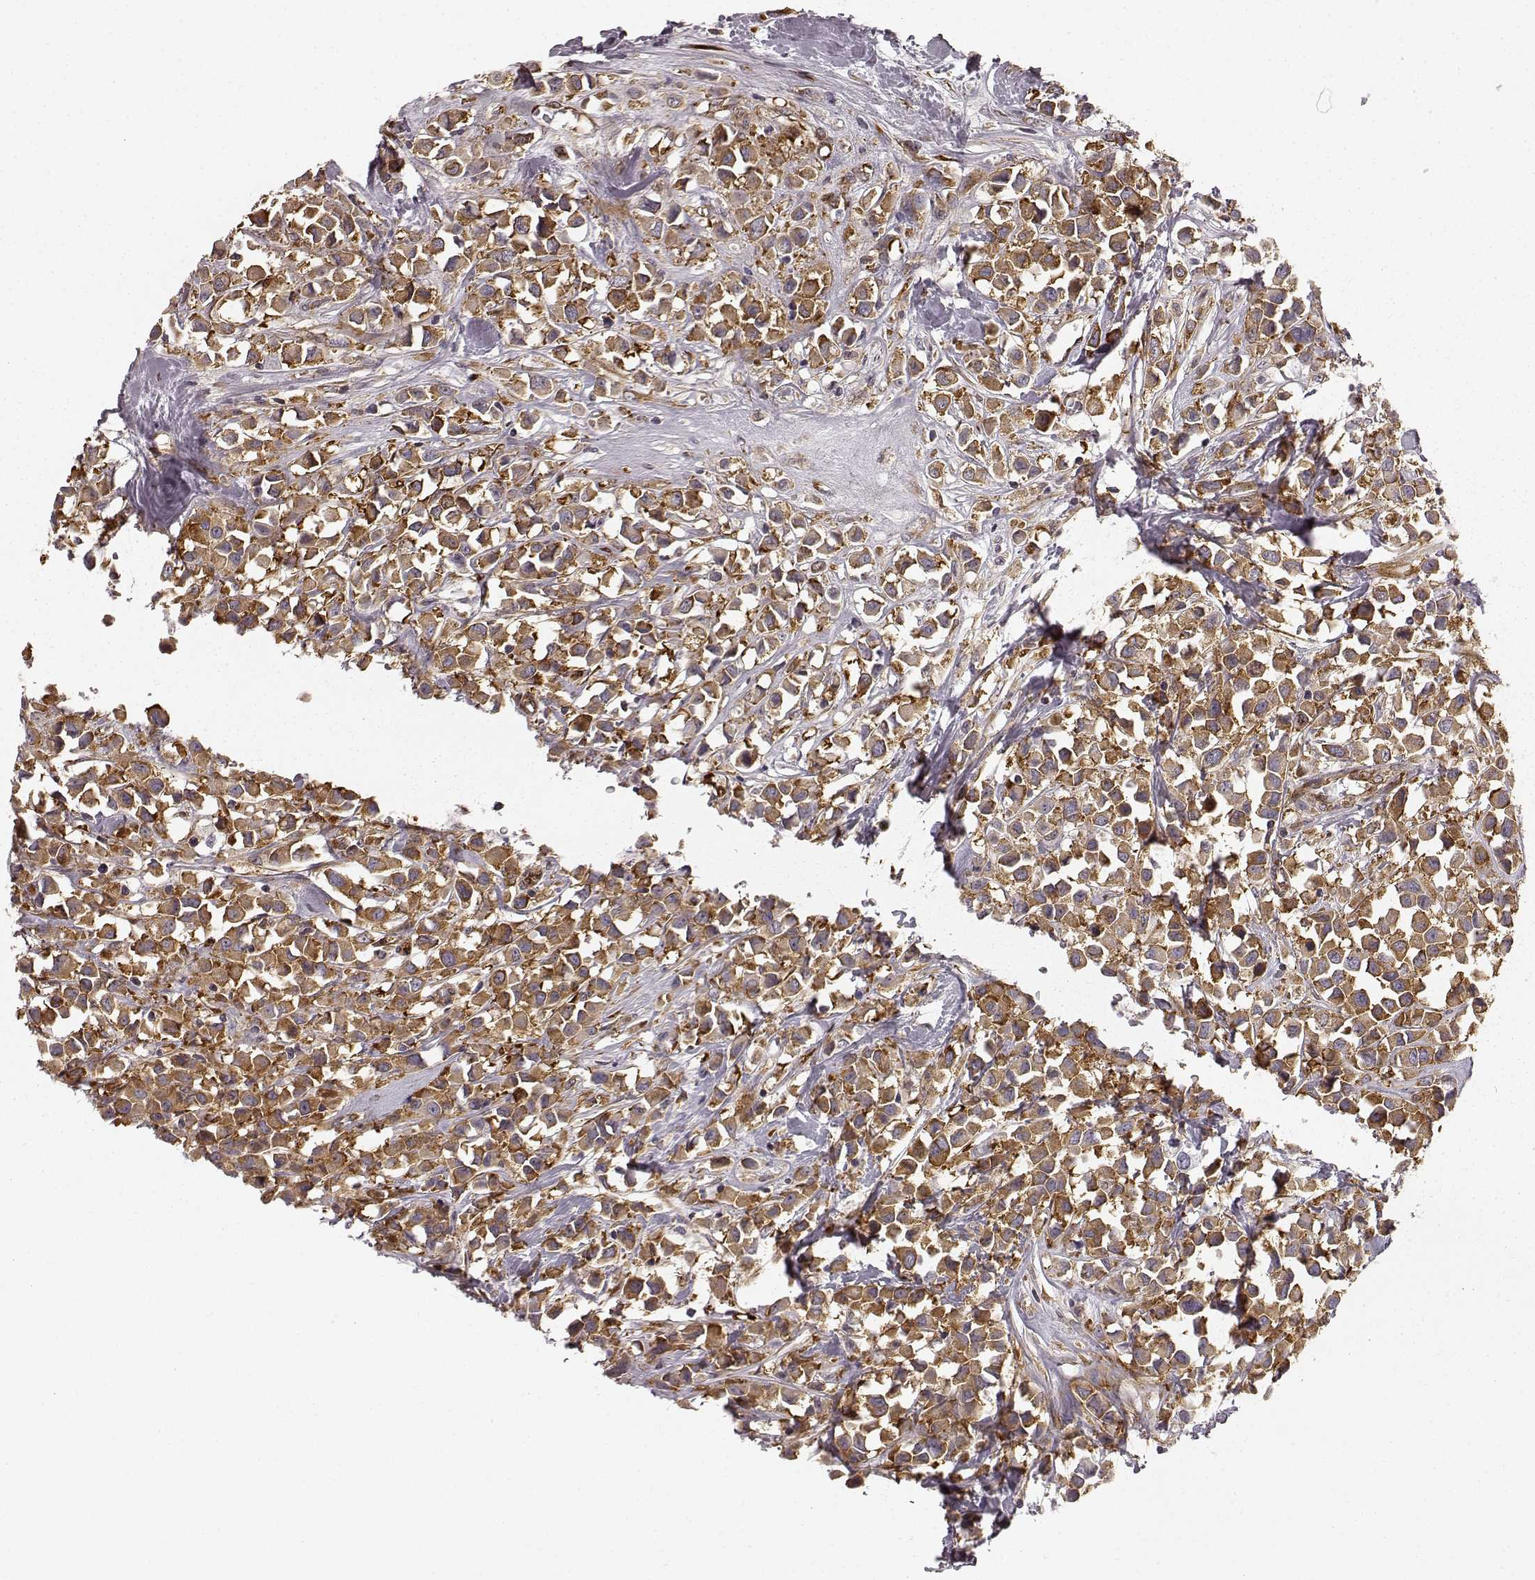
{"staining": {"intensity": "moderate", "quantity": ">75%", "location": "cytoplasmic/membranous"}, "tissue": "breast cancer", "cell_type": "Tumor cells", "image_type": "cancer", "snomed": [{"axis": "morphology", "description": "Duct carcinoma"}, {"axis": "topography", "description": "Breast"}], "caption": "This micrograph reveals breast cancer (invasive ductal carcinoma) stained with immunohistochemistry (IHC) to label a protein in brown. The cytoplasmic/membranous of tumor cells show moderate positivity for the protein. Nuclei are counter-stained blue.", "gene": "TMEM14A", "patient": {"sex": "female", "age": 61}}